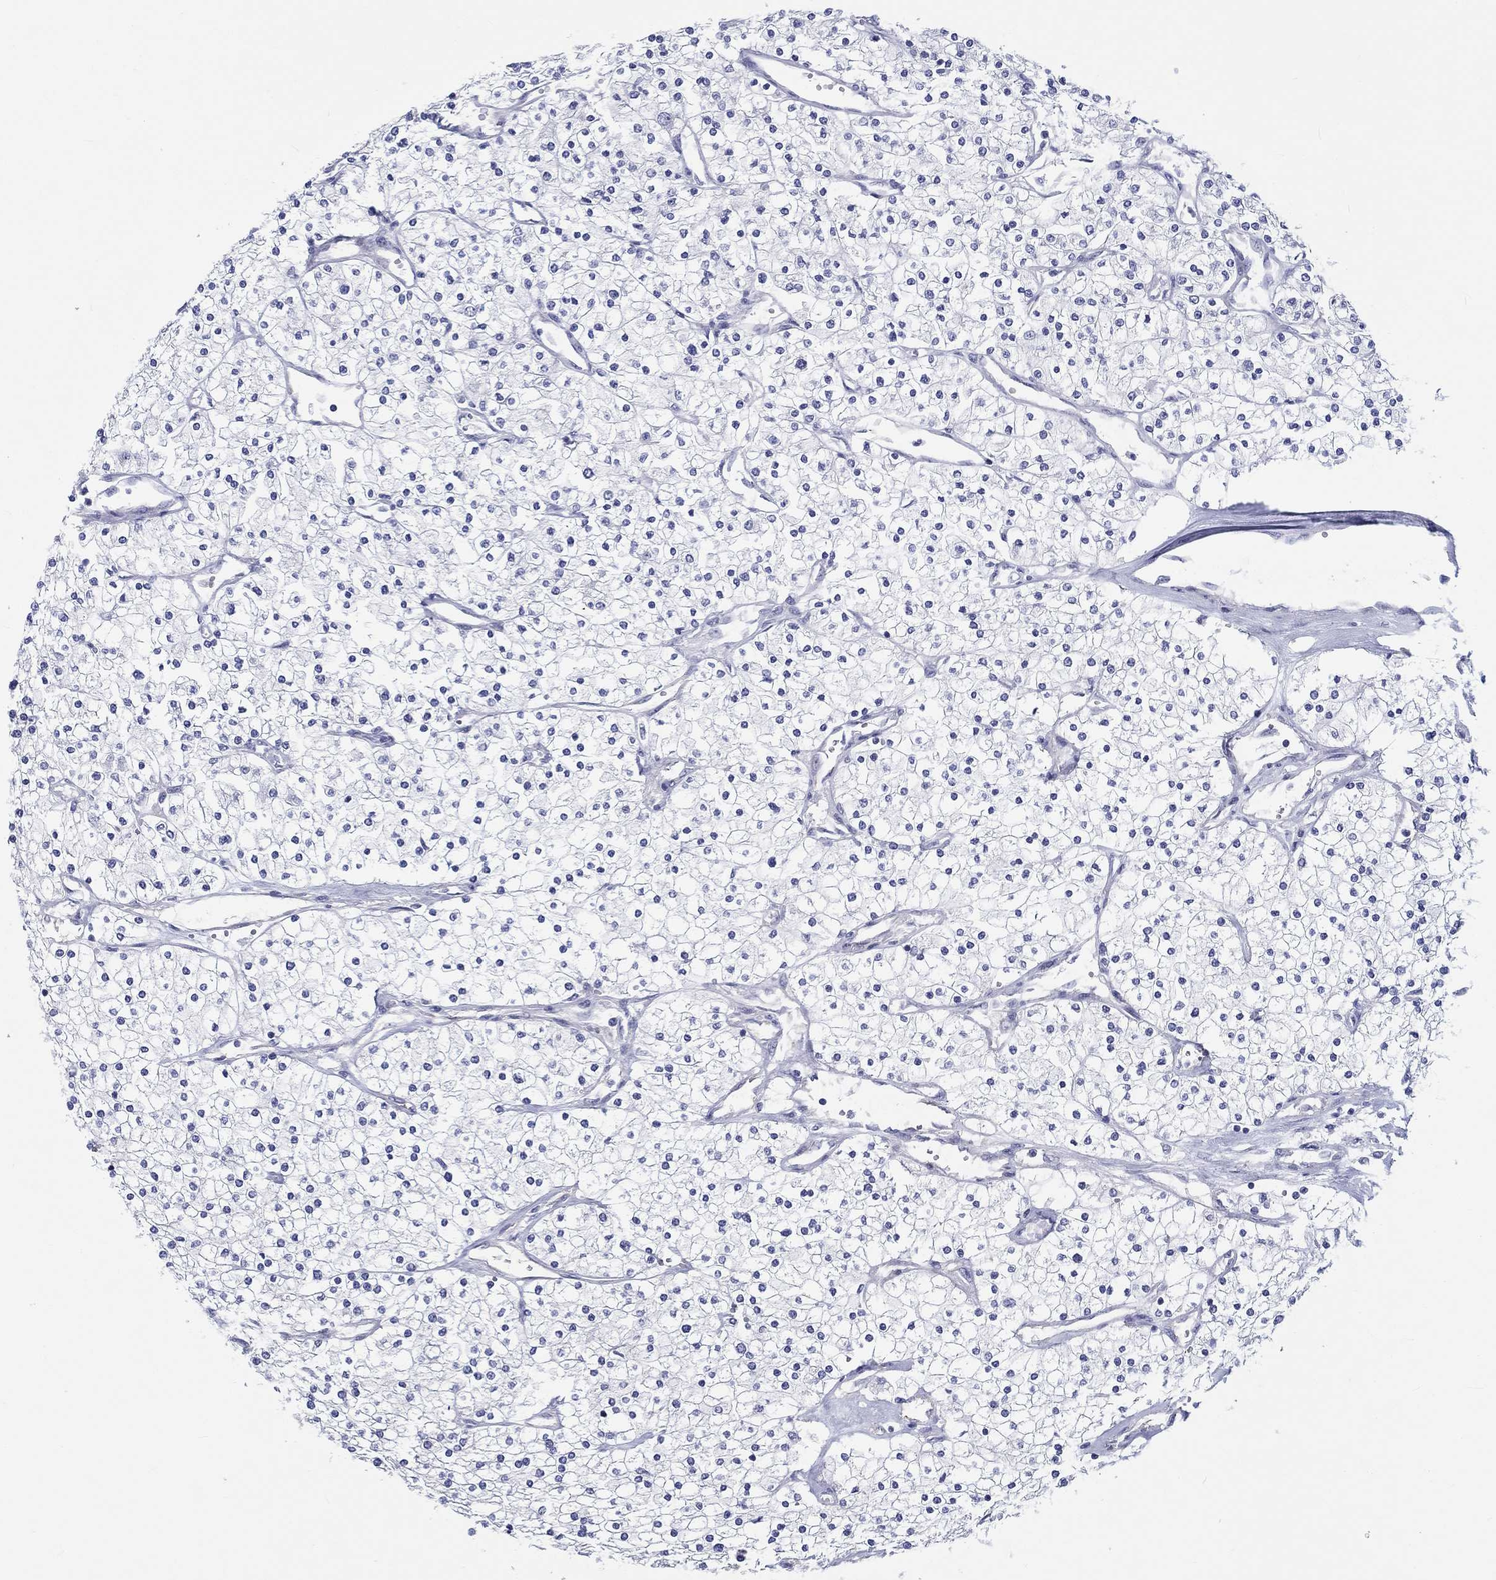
{"staining": {"intensity": "negative", "quantity": "none", "location": "none"}, "tissue": "renal cancer", "cell_type": "Tumor cells", "image_type": "cancer", "snomed": [{"axis": "morphology", "description": "Adenocarcinoma, NOS"}, {"axis": "topography", "description": "Kidney"}], "caption": "IHC photomicrograph of neoplastic tissue: renal adenocarcinoma stained with DAB (3,3'-diaminobenzidine) exhibits no significant protein staining in tumor cells.", "gene": "CRYGD", "patient": {"sex": "male", "age": 80}}